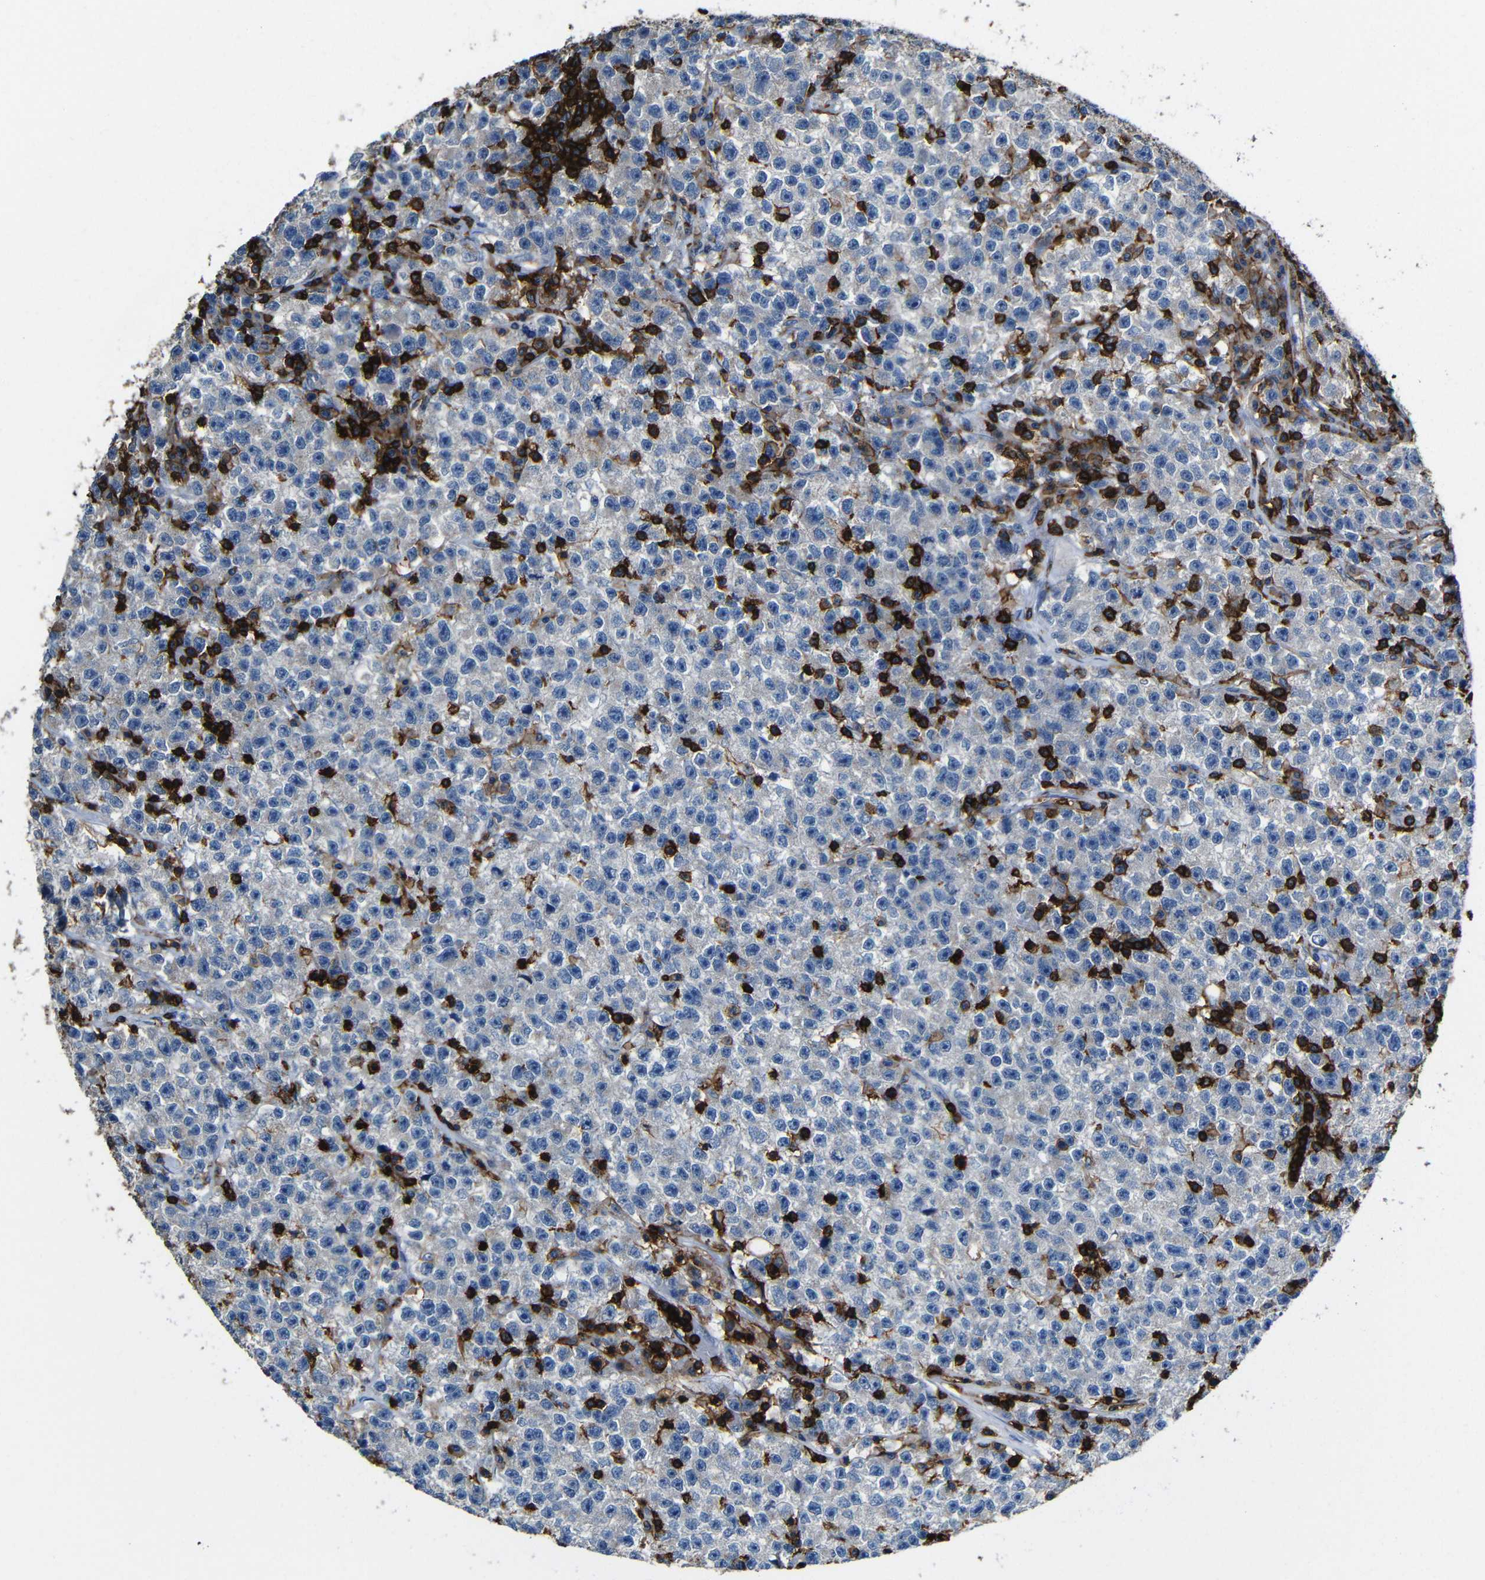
{"staining": {"intensity": "weak", "quantity": "<25%", "location": "cytoplasmic/membranous"}, "tissue": "testis cancer", "cell_type": "Tumor cells", "image_type": "cancer", "snomed": [{"axis": "morphology", "description": "Seminoma, NOS"}, {"axis": "topography", "description": "Testis"}], "caption": "Immunohistochemistry image of human testis seminoma stained for a protein (brown), which reveals no staining in tumor cells. Nuclei are stained in blue.", "gene": "P2RY12", "patient": {"sex": "male", "age": 22}}